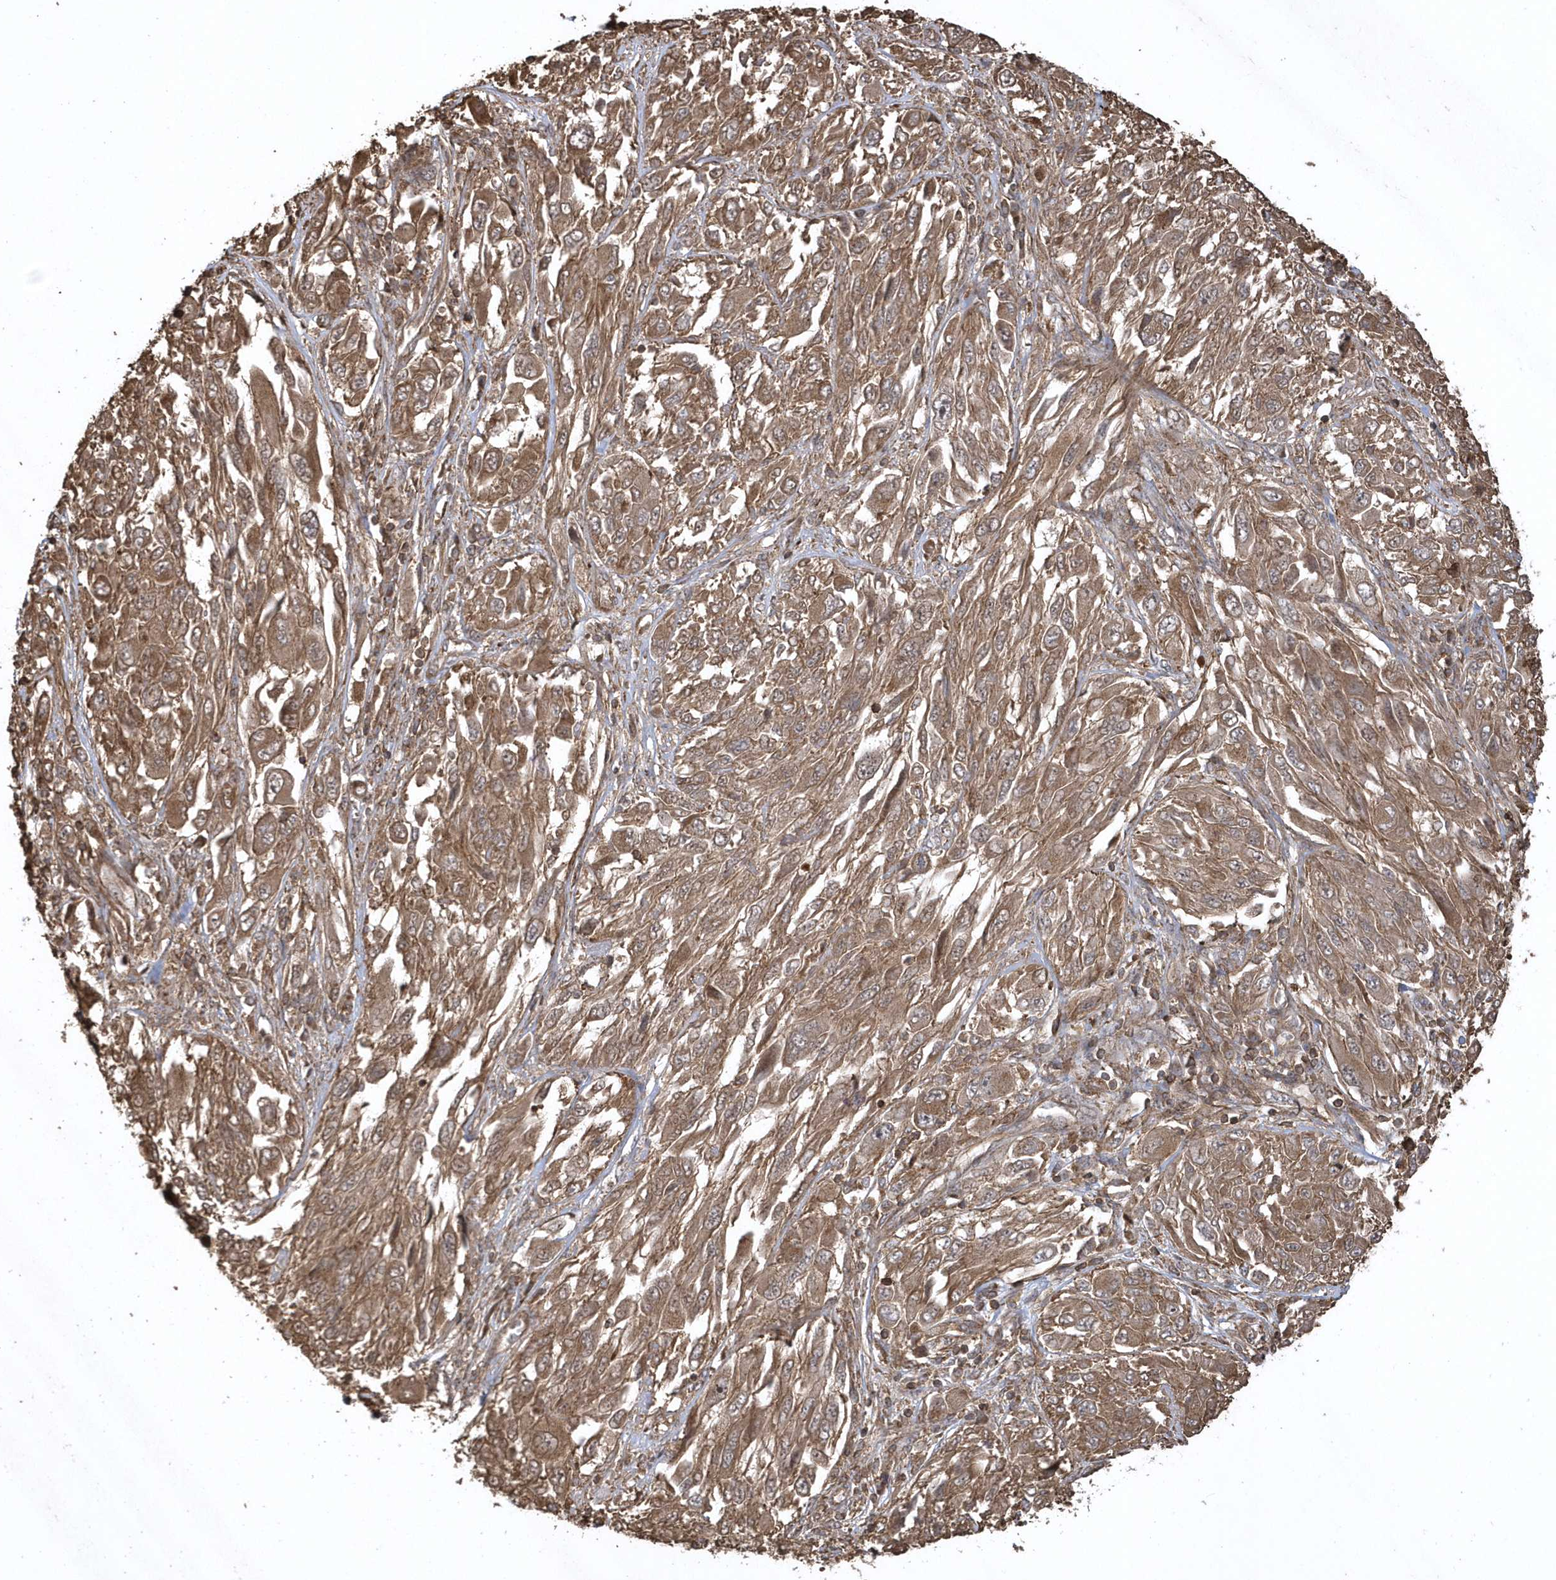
{"staining": {"intensity": "moderate", "quantity": ">75%", "location": "cytoplasmic/membranous"}, "tissue": "melanoma", "cell_type": "Tumor cells", "image_type": "cancer", "snomed": [{"axis": "morphology", "description": "Malignant melanoma, NOS"}, {"axis": "topography", "description": "Skin"}], "caption": "IHC staining of malignant melanoma, which exhibits medium levels of moderate cytoplasmic/membranous expression in about >75% of tumor cells indicating moderate cytoplasmic/membranous protein staining. The staining was performed using DAB (brown) for protein detection and nuclei were counterstained in hematoxylin (blue).", "gene": "SENP8", "patient": {"sex": "female", "age": 91}}